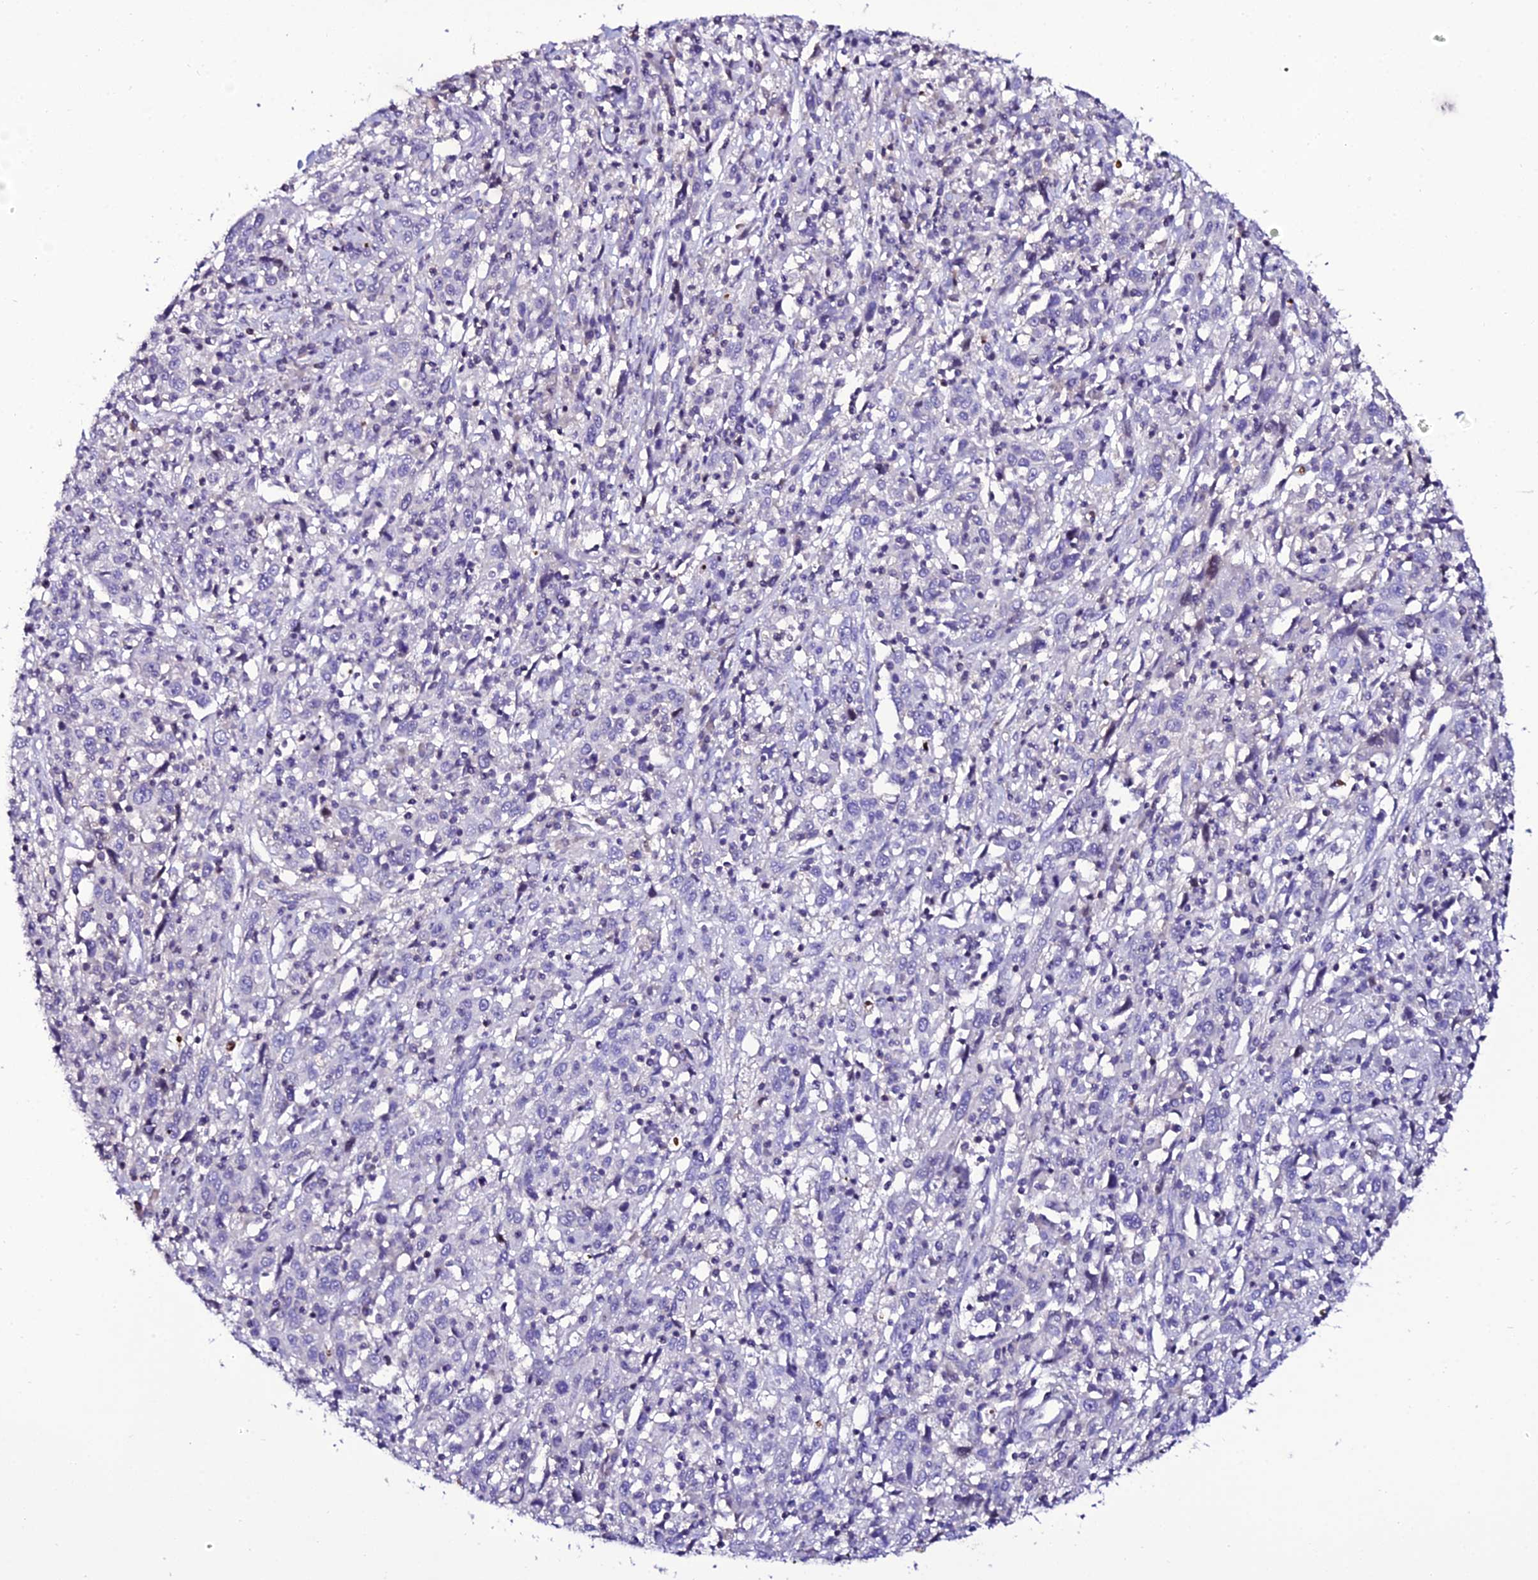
{"staining": {"intensity": "negative", "quantity": "none", "location": "none"}, "tissue": "cervical cancer", "cell_type": "Tumor cells", "image_type": "cancer", "snomed": [{"axis": "morphology", "description": "Squamous cell carcinoma, NOS"}, {"axis": "topography", "description": "Cervix"}], "caption": "Photomicrograph shows no protein staining in tumor cells of cervical cancer (squamous cell carcinoma) tissue.", "gene": "DEFB132", "patient": {"sex": "female", "age": 46}}